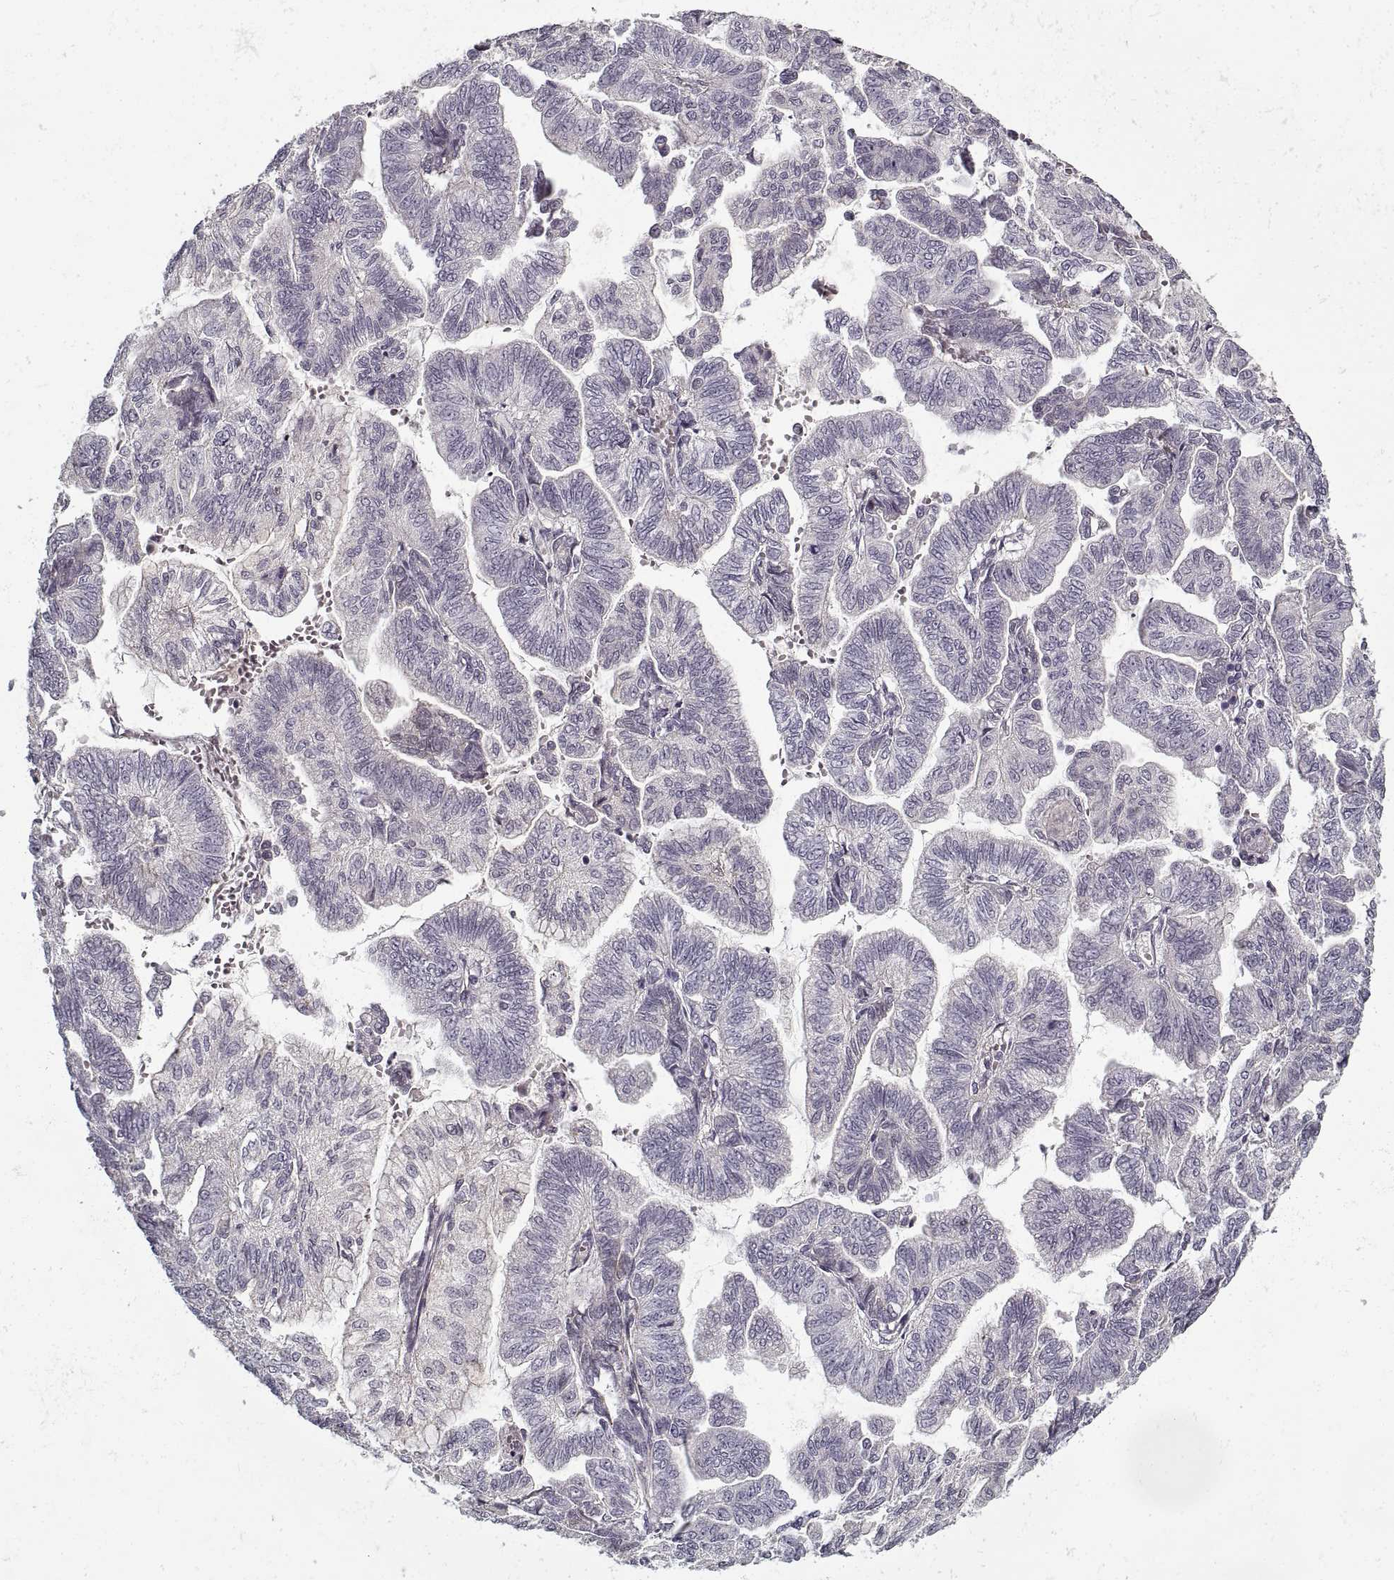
{"staining": {"intensity": "negative", "quantity": "none", "location": "none"}, "tissue": "stomach cancer", "cell_type": "Tumor cells", "image_type": "cancer", "snomed": [{"axis": "morphology", "description": "Adenocarcinoma, NOS"}, {"axis": "topography", "description": "Stomach"}], "caption": "Tumor cells show no significant protein positivity in stomach cancer. The staining was performed using DAB (3,3'-diaminobenzidine) to visualize the protein expression in brown, while the nuclei were stained in blue with hematoxylin (Magnification: 20x).", "gene": "LAMB2", "patient": {"sex": "male", "age": 83}}